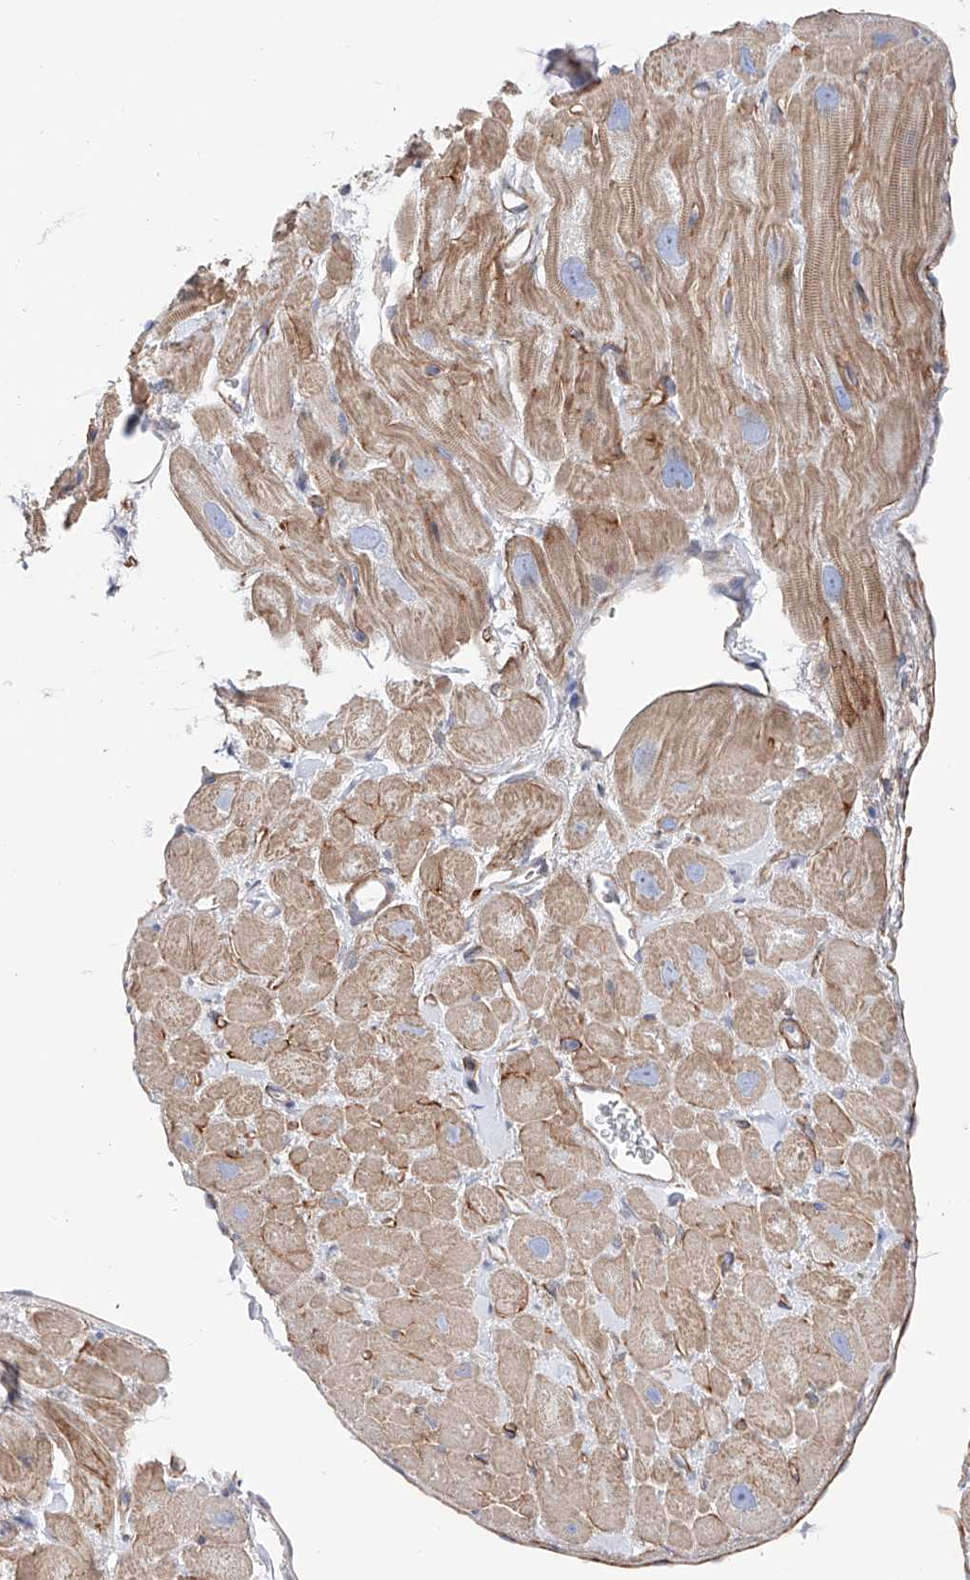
{"staining": {"intensity": "moderate", "quantity": "25%-75%", "location": "cytoplasmic/membranous"}, "tissue": "heart muscle", "cell_type": "Cardiomyocytes", "image_type": "normal", "snomed": [{"axis": "morphology", "description": "Normal tissue, NOS"}, {"axis": "topography", "description": "Heart"}], "caption": "Immunohistochemistry of benign human heart muscle demonstrates medium levels of moderate cytoplasmic/membranous staining in about 25%-75% of cardiomyocytes. Using DAB (3,3'-diaminobenzidine) (brown) and hematoxylin (blue) stains, captured at high magnification using brightfield microscopy.", "gene": "LCA5", "patient": {"sex": "male", "age": 49}}